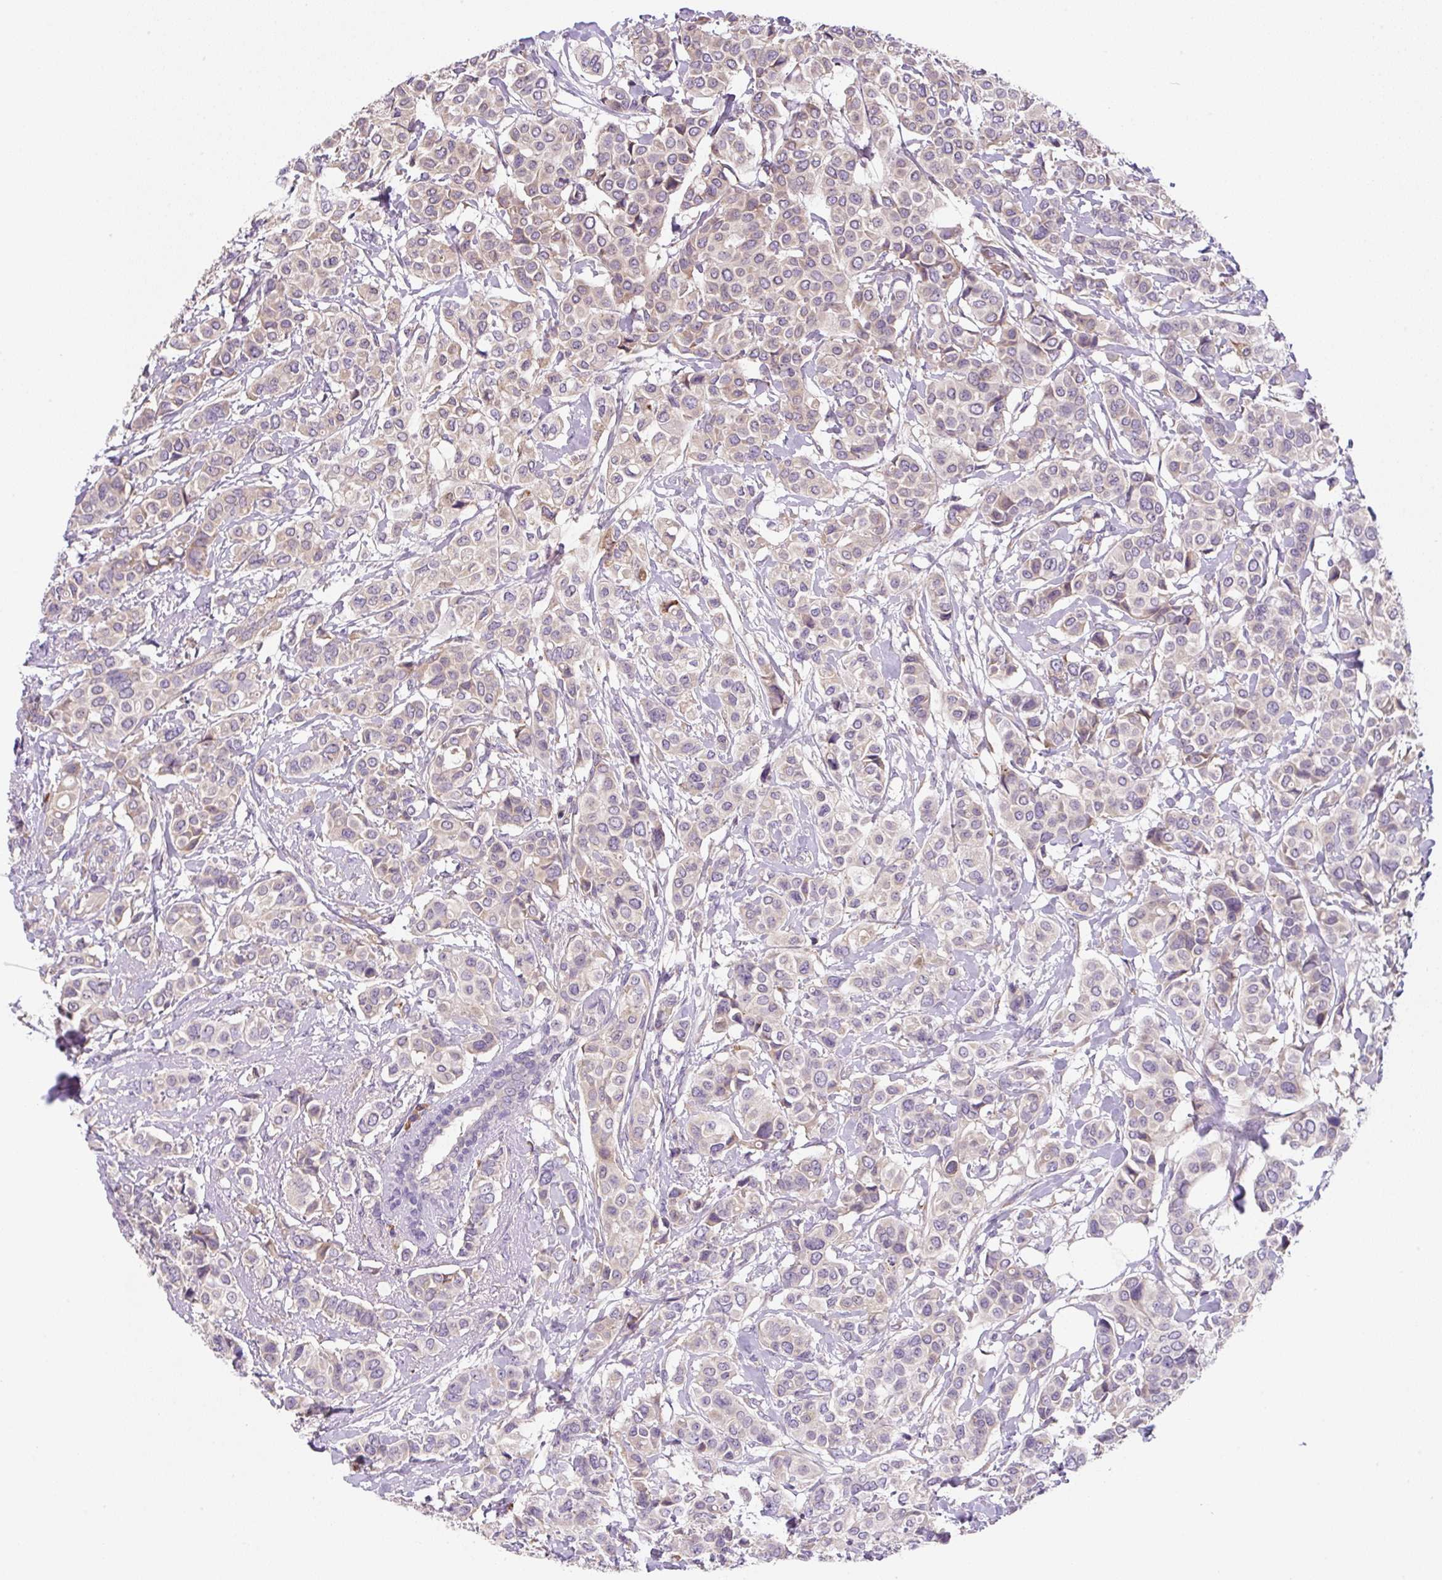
{"staining": {"intensity": "weak", "quantity": "<25%", "location": "cytoplasmic/membranous"}, "tissue": "breast cancer", "cell_type": "Tumor cells", "image_type": "cancer", "snomed": [{"axis": "morphology", "description": "Lobular carcinoma"}, {"axis": "topography", "description": "Breast"}], "caption": "Protein analysis of breast lobular carcinoma displays no significant positivity in tumor cells.", "gene": "FZD5", "patient": {"sex": "female", "age": 51}}